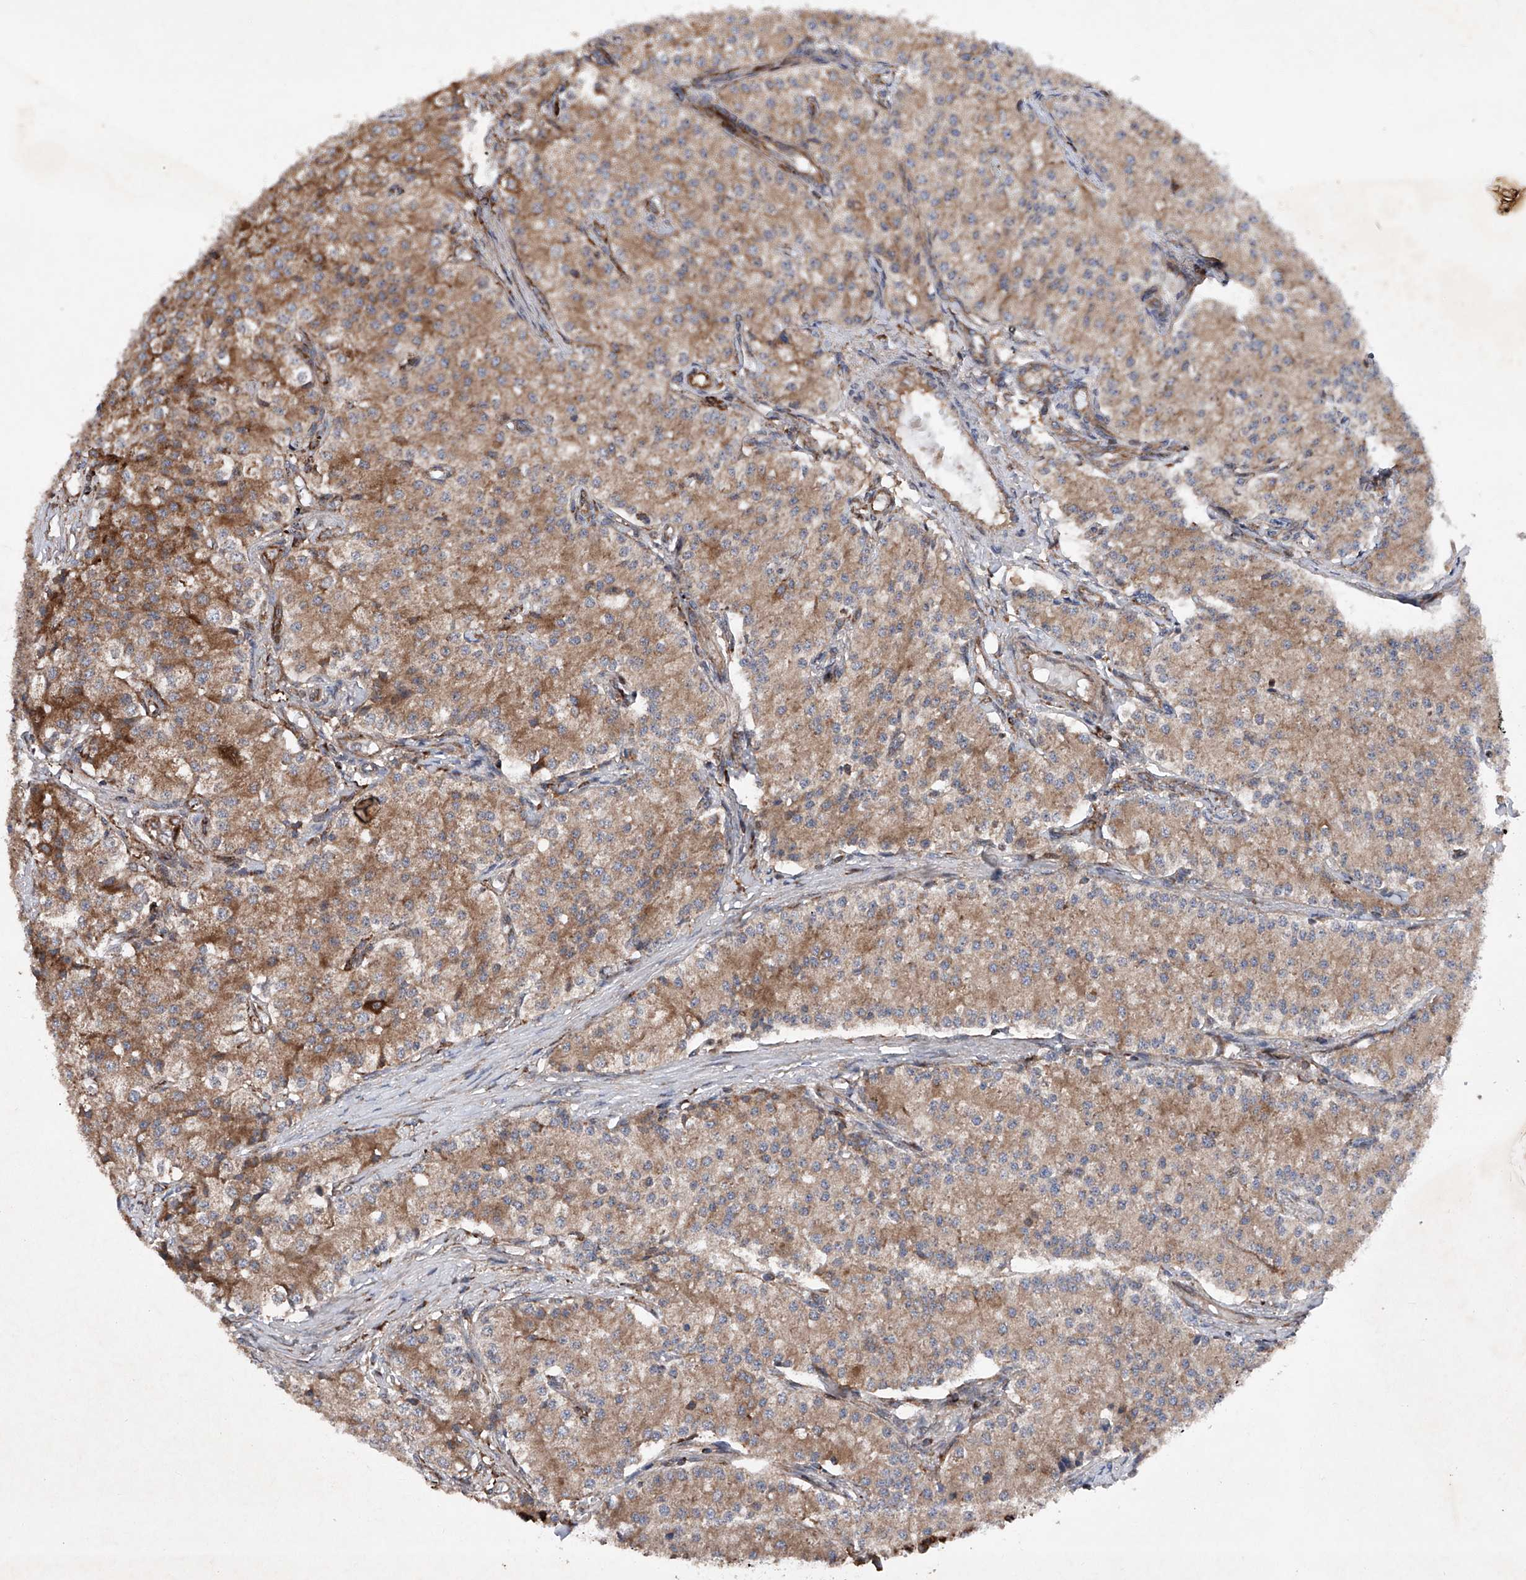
{"staining": {"intensity": "moderate", "quantity": ">75%", "location": "cytoplasmic/membranous"}, "tissue": "carcinoid", "cell_type": "Tumor cells", "image_type": "cancer", "snomed": [{"axis": "morphology", "description": "Carcinoid, malignant, NOS"}, {"axis": "topography", "description": "Colon"}], "caption": "This is an image of immunohistochemistry (IHC) staining of carcinoid, which shows moderate positivity in the cytoplasmic/membranous of tumor cells.", "gene": "DAD1", "patient": {"sex": "female", "age": 52}}